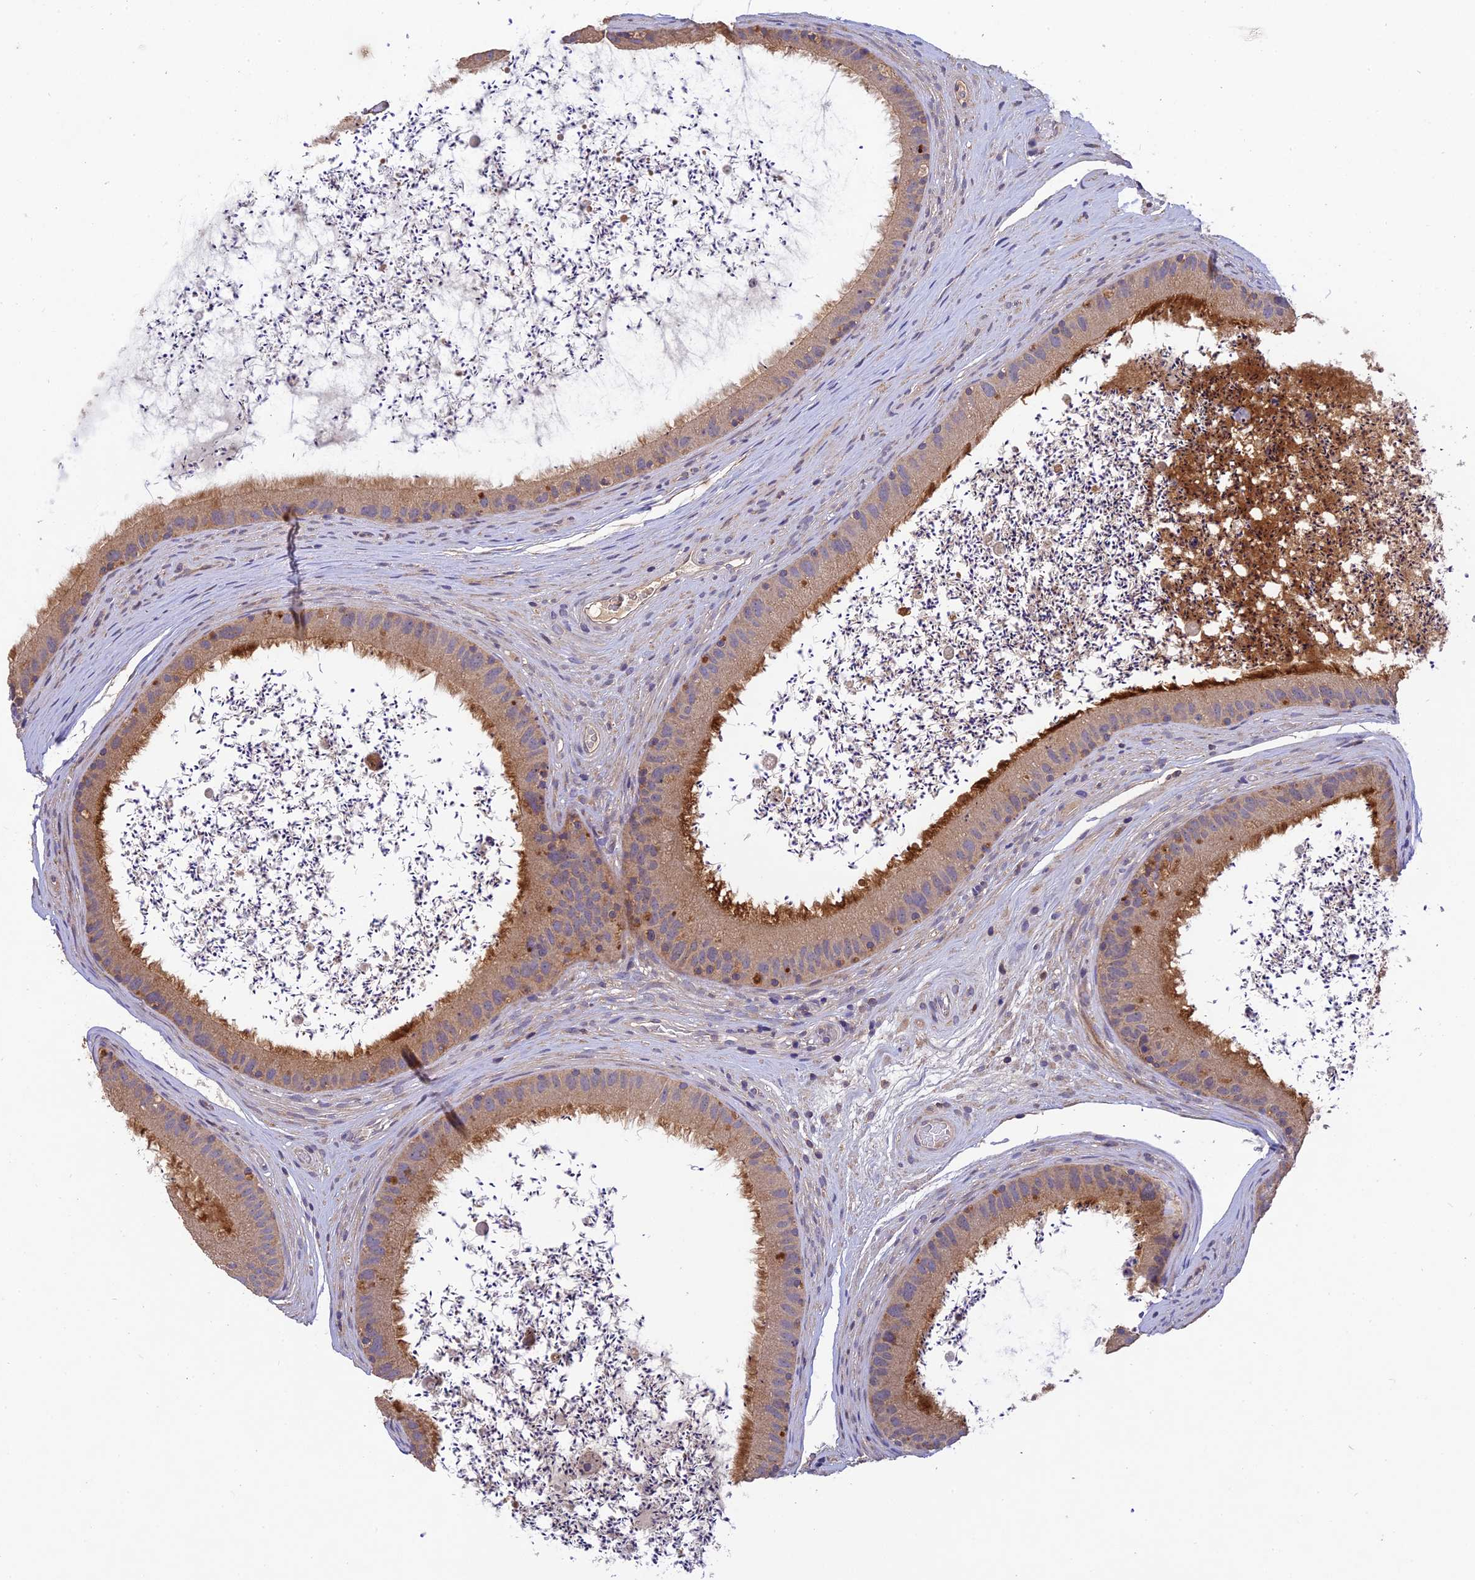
{"staining": {"intensity": "moderate", "quantity": "25%-75%", "location": "cytoplasmic/membranous"}, "tissue": "epididymis", "cell_type": "Glandular cells", "image_type": "normal", "snomed": [{"axis": "morphology", "description": "Normal tissue, NOS"}, {"axis": "topography", "description": "Epididymis, spermatic cord, NOS"}], "caption": "IHC photomicrograph of normal human epididymis stained for a protein (brown), which displays medium levels of moderate cytoplasmic/membranous staining in about 25%-75% of glandular cells.", "gene": "DENND5B", "patient": {"sex": "male", "age": 50}}